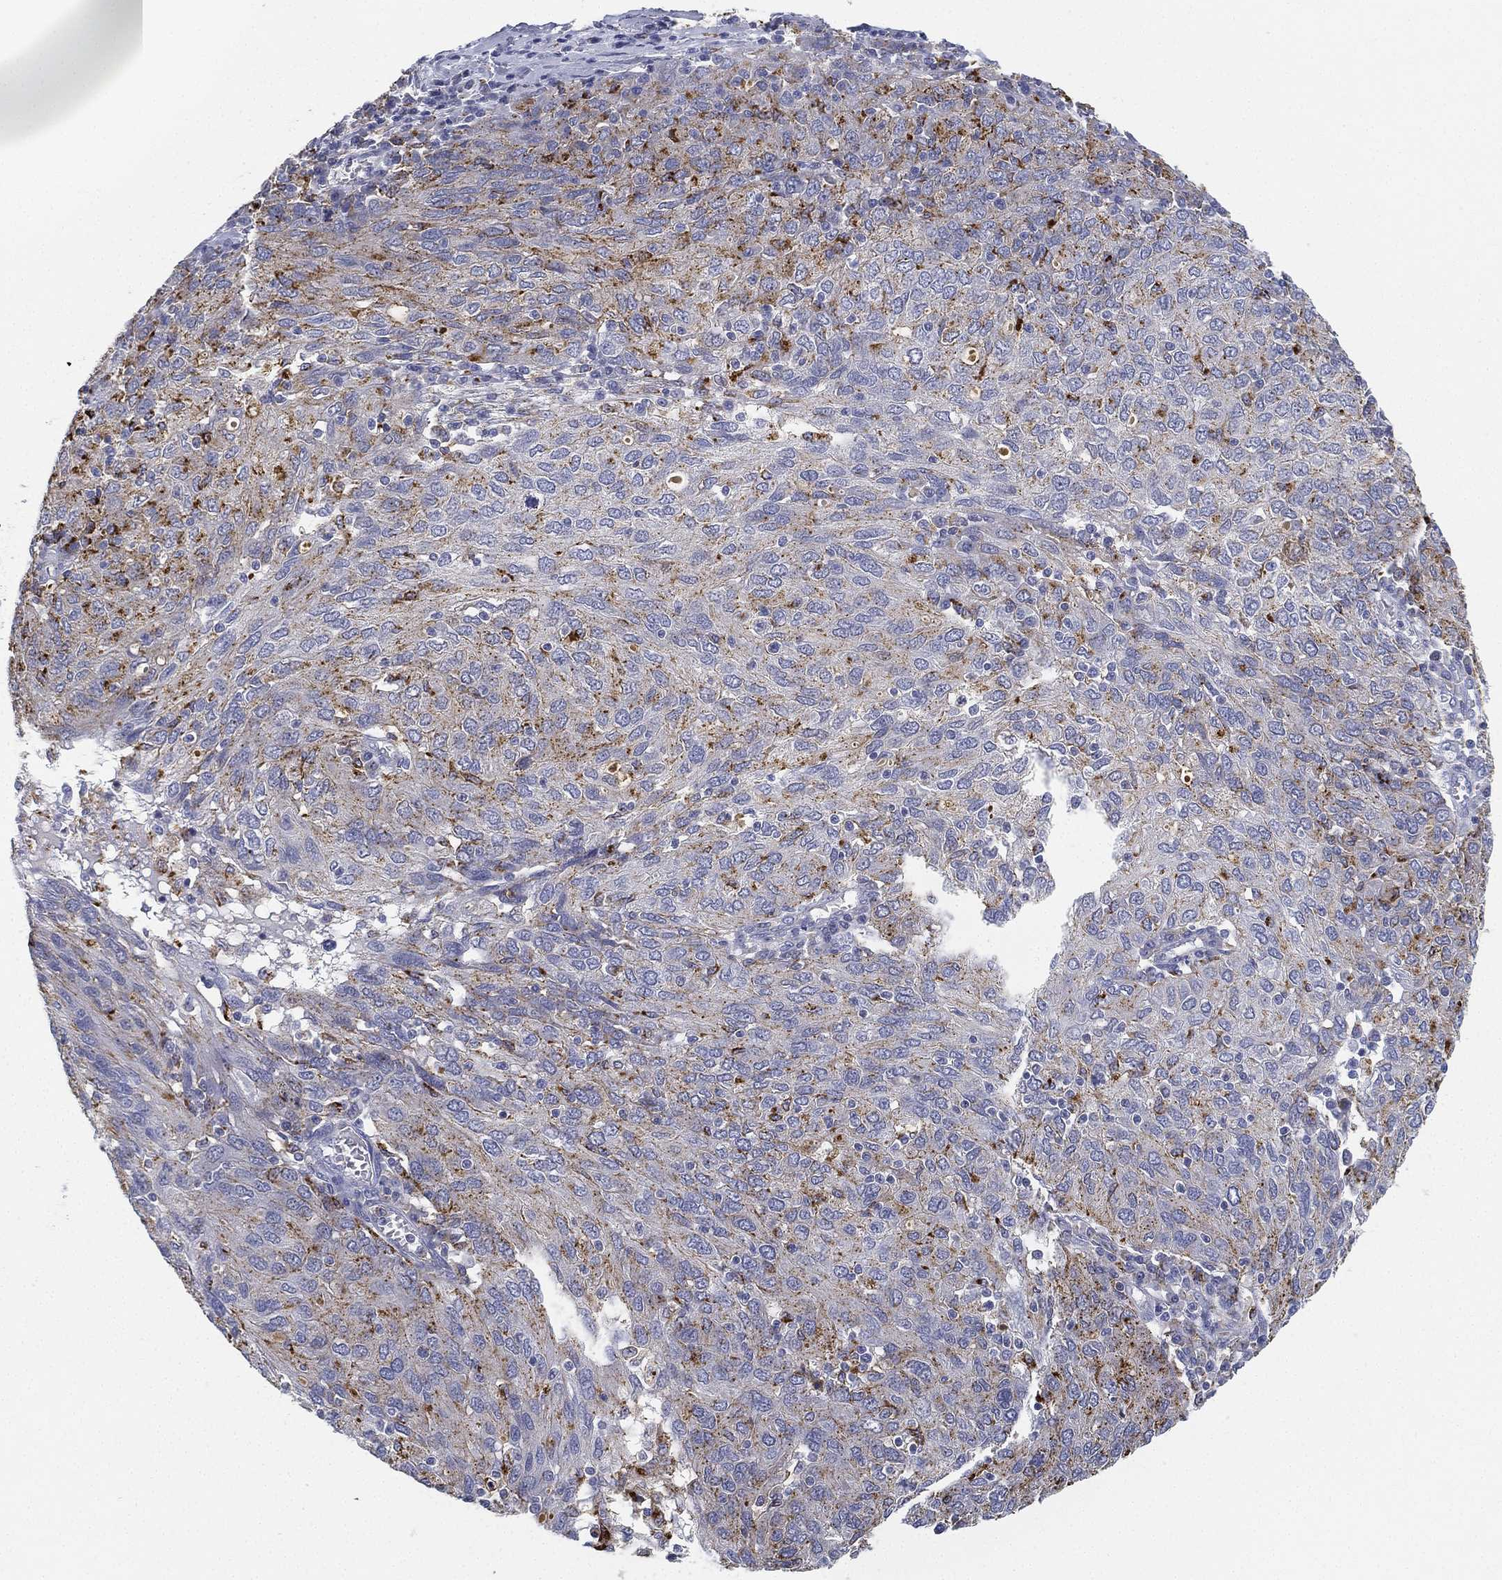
{"staining": {"intensity": "strong", "quantity": "25%-75%", "location": "cytoplasmic/membranous"}, "tissue": "ovarian cancer", "cell_type": "Tumor cells", "image_type": "cancer", "snomed": [{"axis": "morphology", "description": "Carcinoma, endometroid"}, {"axis": "topography", "description": "Ovary"}], "caption": "DAB immunohistochemical staining of human ovarian endometroid carcinoma reveals strong cytoplasmic/membranous protein positivity in approximately 25%-75% of tumor cells.", "gene": "NPC2", "patient": {"sex": "female", "age": 50}}